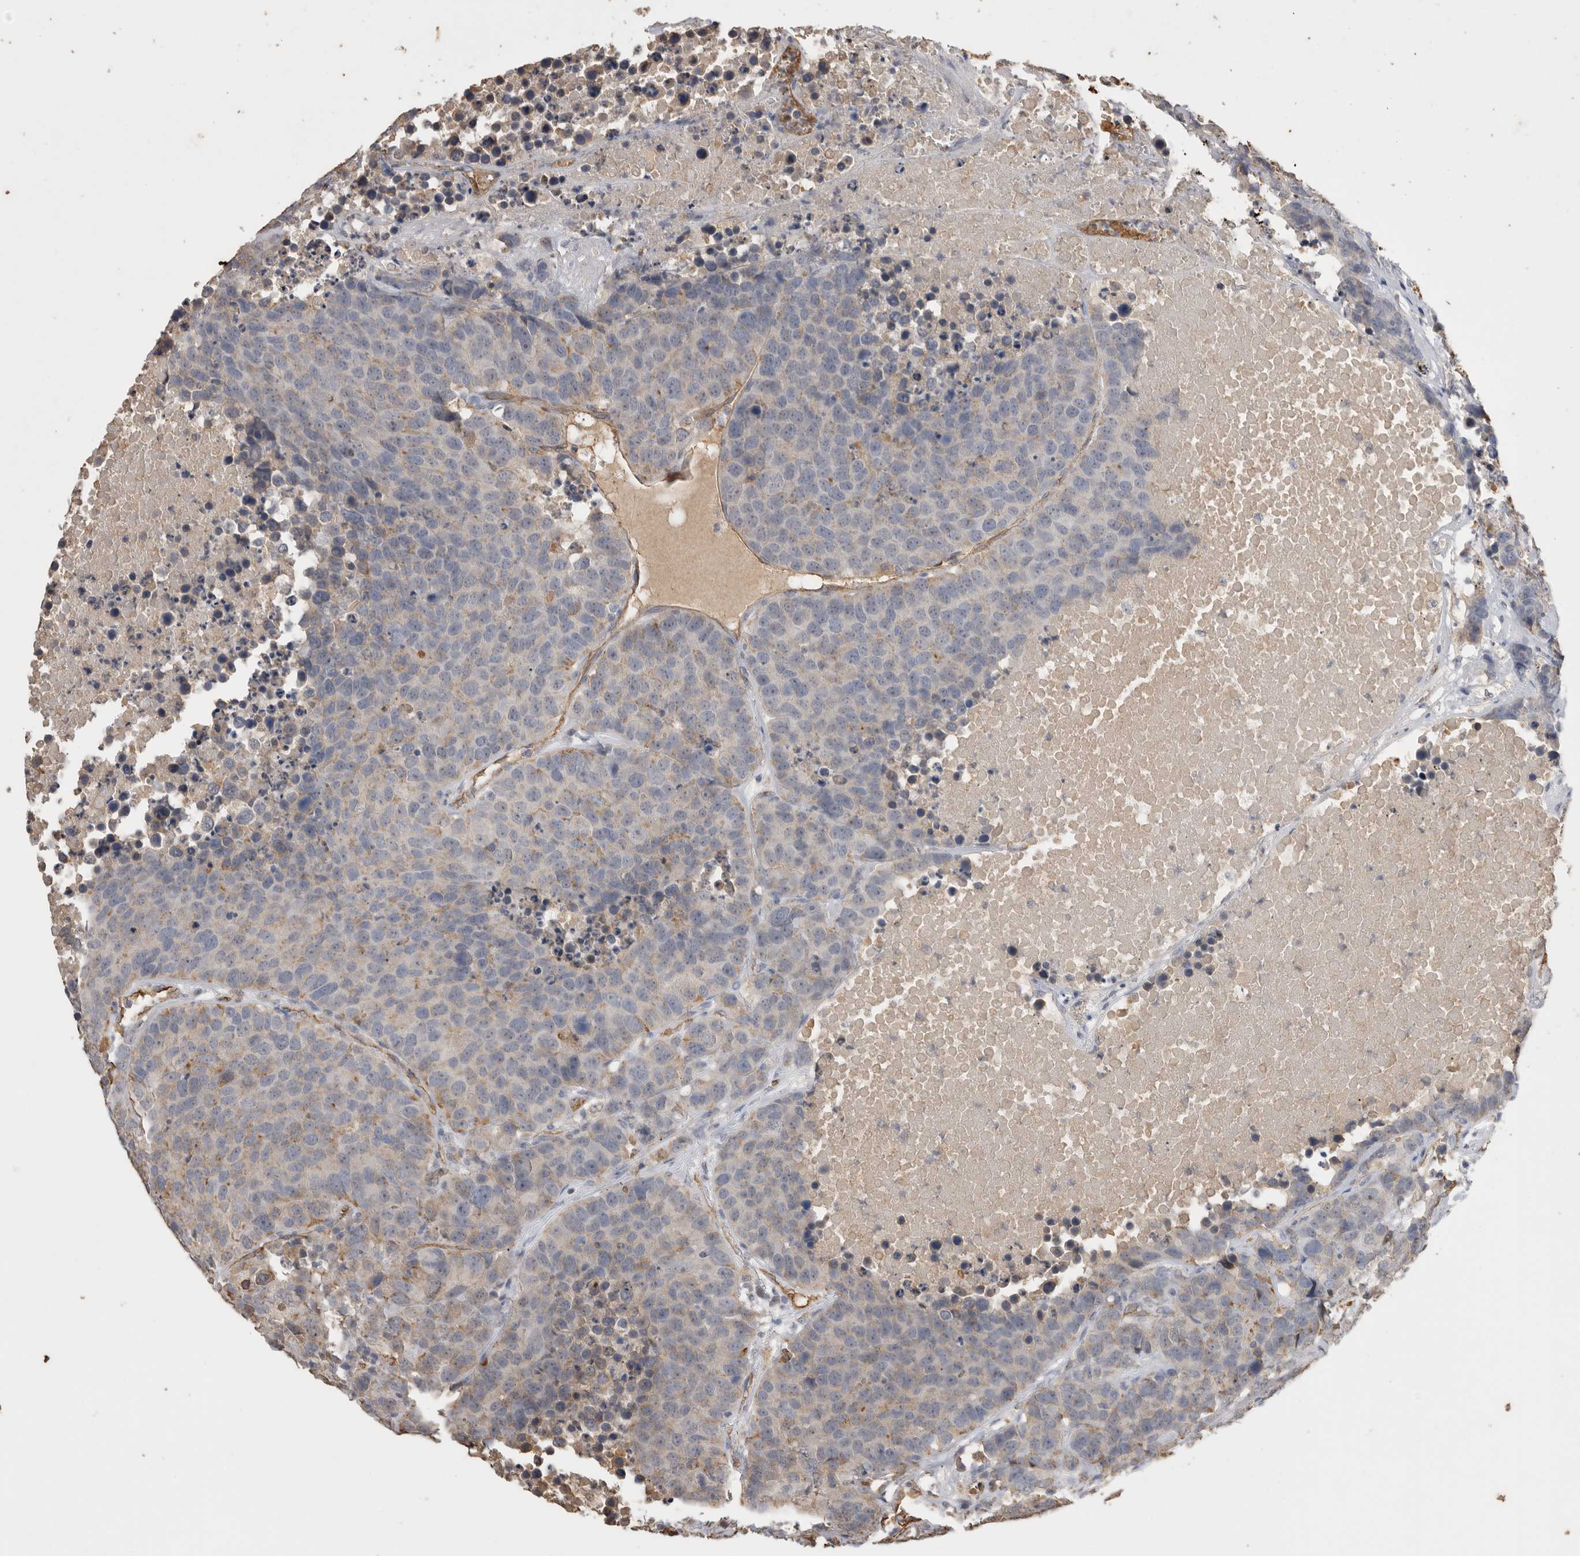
{"staining": {"intensity": "weak", "quantity": "<25%", "location": "cytoplasmic/membranous"}, "tissue": "carcinoid", "cell_type": "Tumor cells", "image_type": "cancer", "snomed": [{"axis": "morphology", "description": "Carcinoid, malignant, NOS"}, {"axis": "topography", "description": "Lung"}], "caption": "IHC image of neoplastic tissue: human carcinoid stained with DAB demonstrates no significant protein expression in tumor cells. Brightfield microscopy of immunohistochemistry stained with DAB (3,3'-diaminobenzidine) (brown) and hematoxylin (blue), captured at high magnification.", "gene": "IL27", "patient": {"sex": "male", "age": 60}}